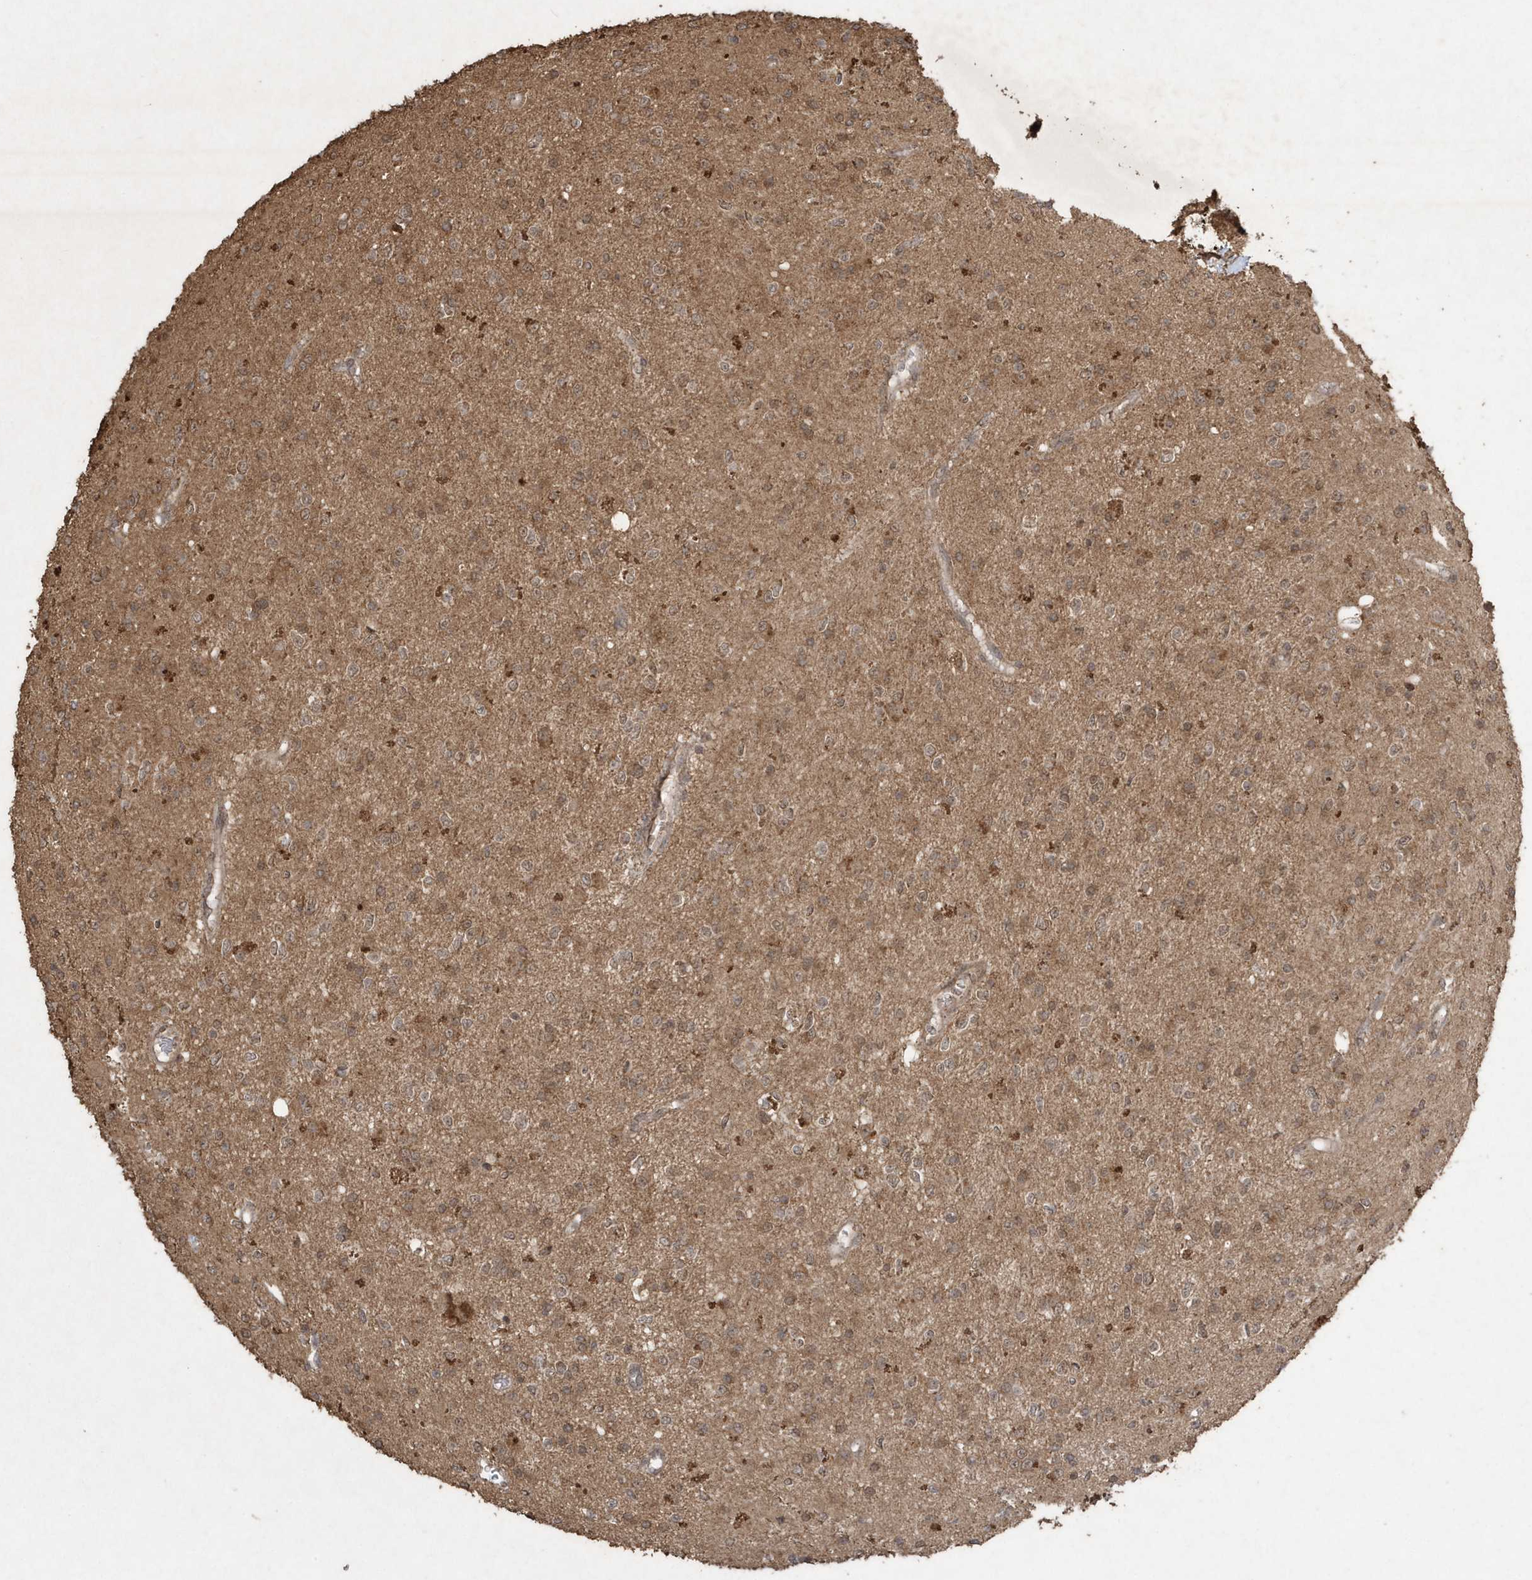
{"staining": {"intensity": "weak", "quantity": "25%-75%", "location": "cytoplasmic/membranous,nuclear"}, "tissue": "glioma", "cell_type": "Tumor cells", "image_type": "cancer", "snomed": [{"axis": "morphology", "description": "Glioma, malignant, High grade"}, {"axis": "topography", "description": "Brain"}], "caption": "Protein staining of glioma tissue displays weak cytoplasmic/membranous and nuclear positivity in approximately 25%-75% of tumor cells.", "gene": "PAXBP1", "patient": {"sex": "male", "age": 34}}